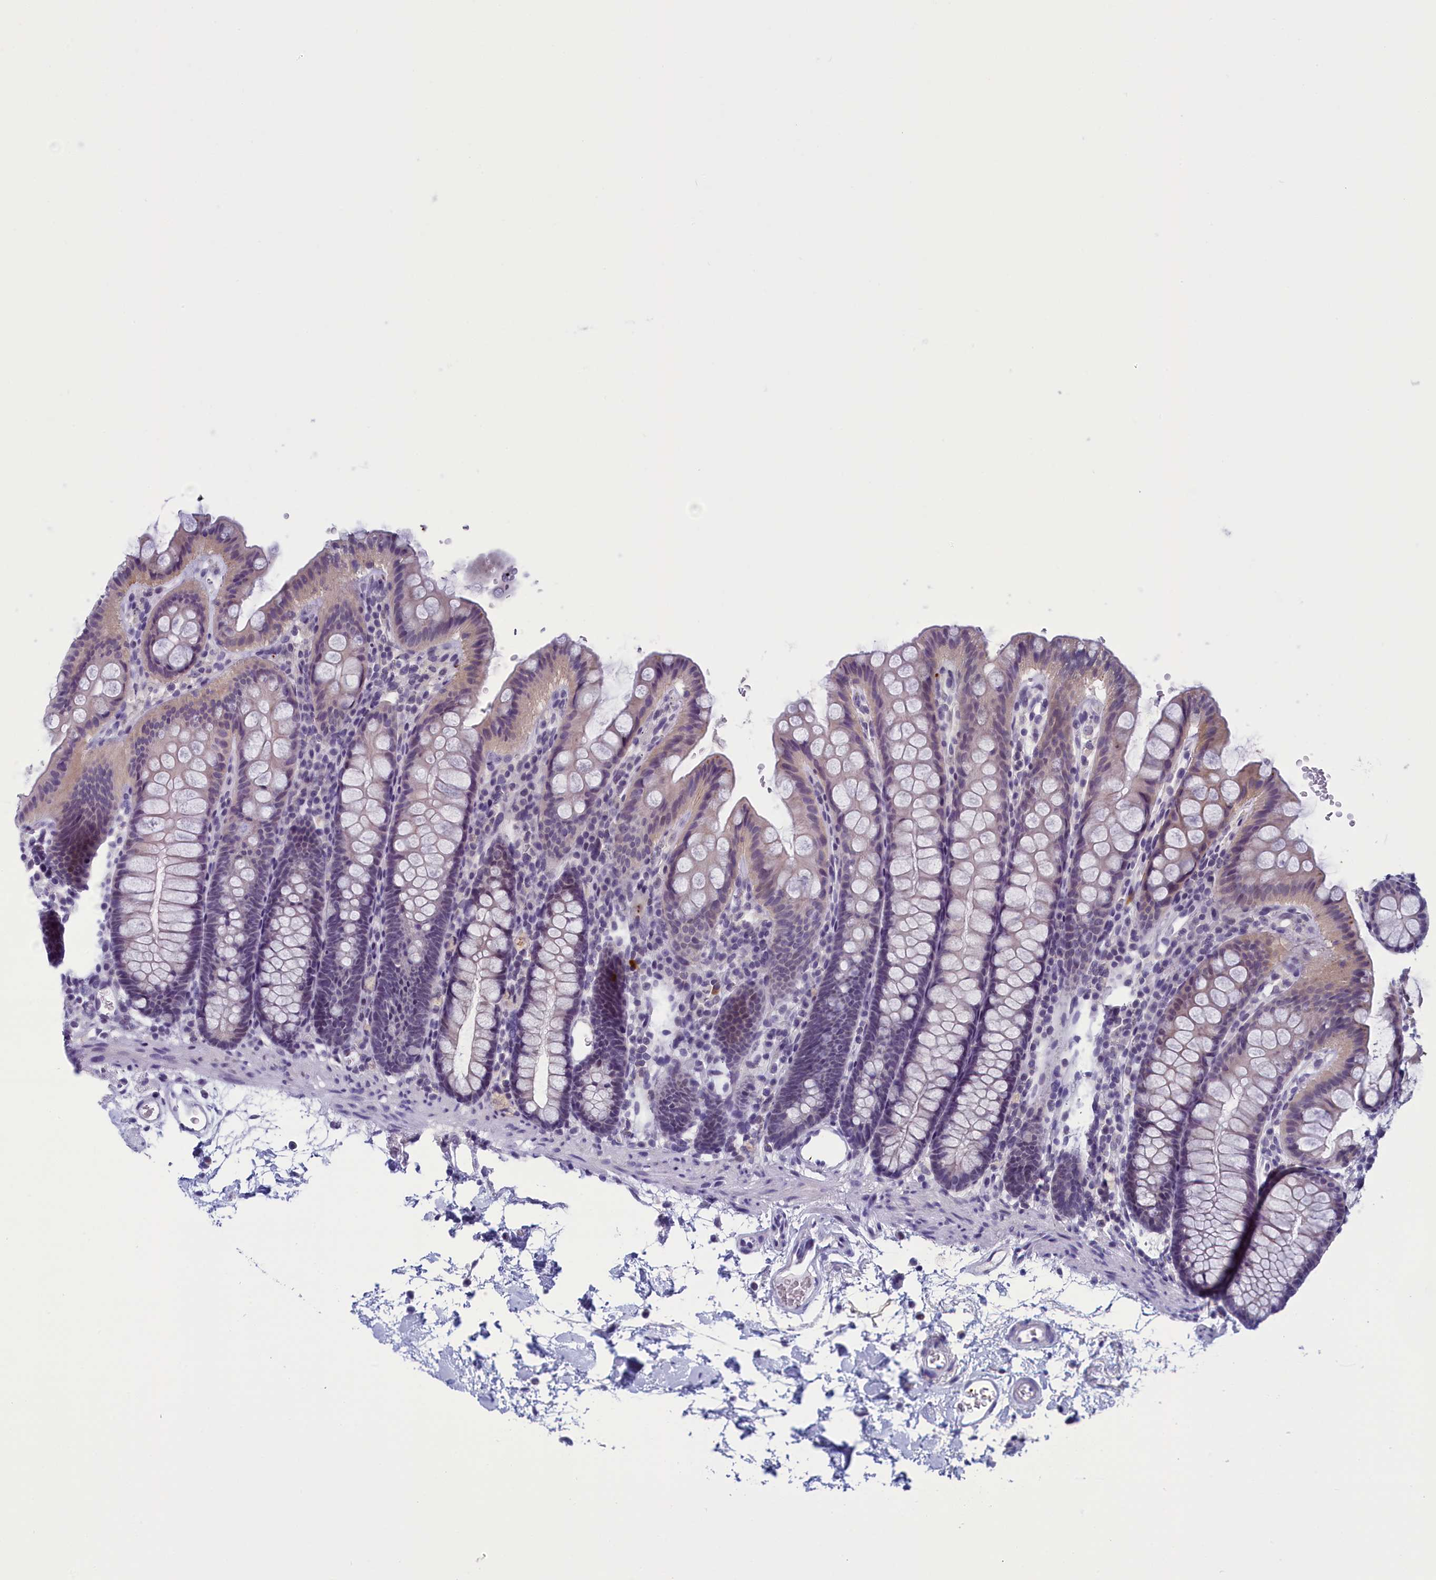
{"staining": {"intensity": "negative", "quantity": "none", "location": "none"}, "tissue": "colon", "cell_type": "Endothelial cells", "image_type": "normal", "snomed": [{"axis": "morphology", "description": "Normal tissue, NOS"}, {"axis": "topography", "description": "Colon"}], "caption": "The immunohistochemistry (IHC) photomicrograph has no significant expression in endothelial cells of colon. The staining is performed using DAB (3,3'-diaminobenzidine) brown chromogen with nuclei counter-stained in using hematoxylin.", "gene": "AIFM2", "patient": {"sex": "male", "age": 75}}